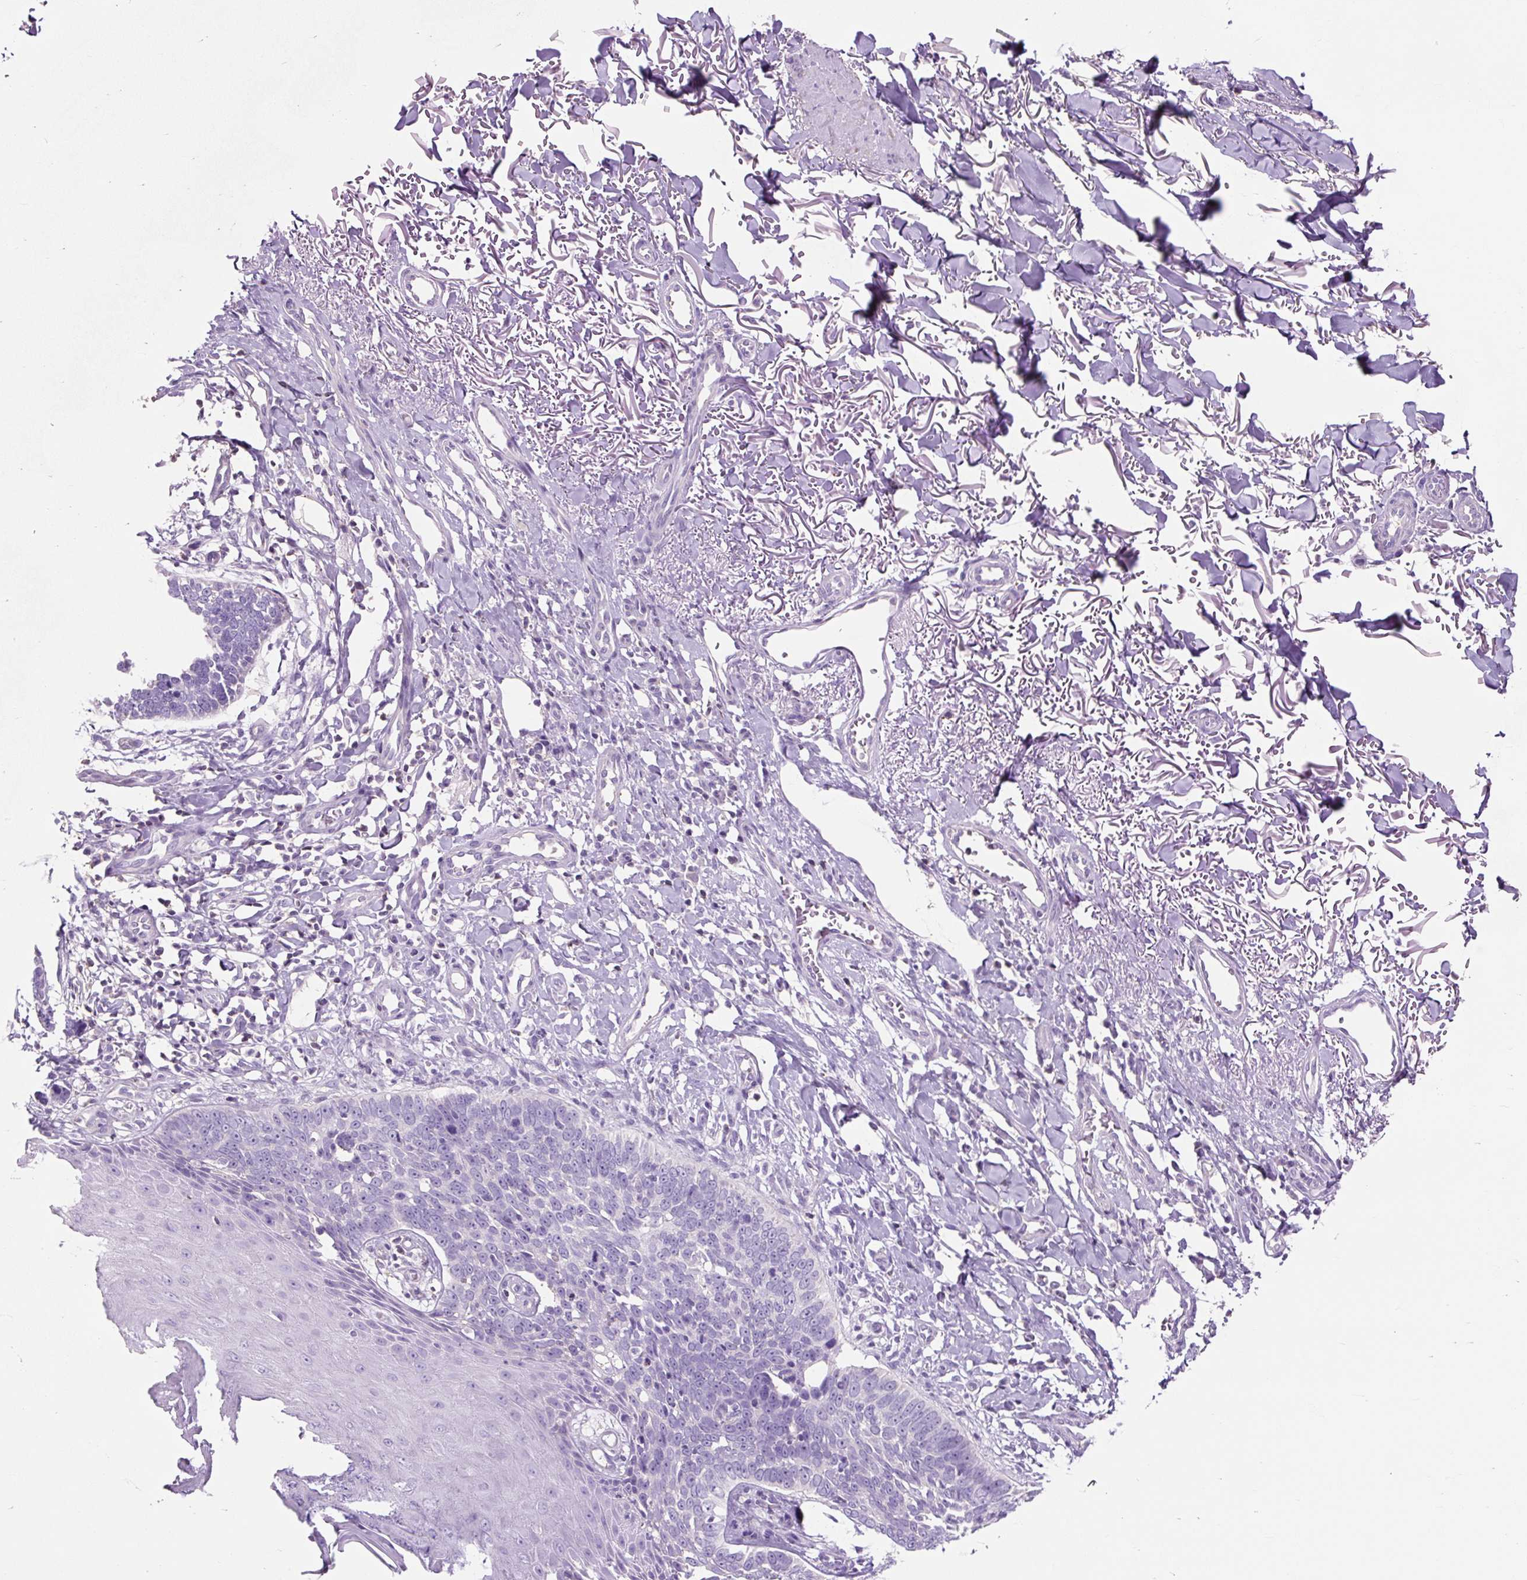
{"staining": {"intensity": "negative", "quantity": "none", "location": "none"}, "tissue": "skin cancer", "cell_type": "Tumor cells", "image_type": "cancer", "snomed": [{"axis": "morphology", "description": "Normal tissue, NOS"}, {"axis": "morphology", "description": "Basal cell carcinoma"}, {"axis": "topography", "description": "Skin"}], "caption": "The photomicrograph displays no staining of tumor cells in skin cancer (basal cell carcinoma). The staining is performed using DAB brown chromogen with nuclei counter-stained in using hematoxylin.", "gene": "OR10A7", "patient": {"sex": "male", "age": 77}}